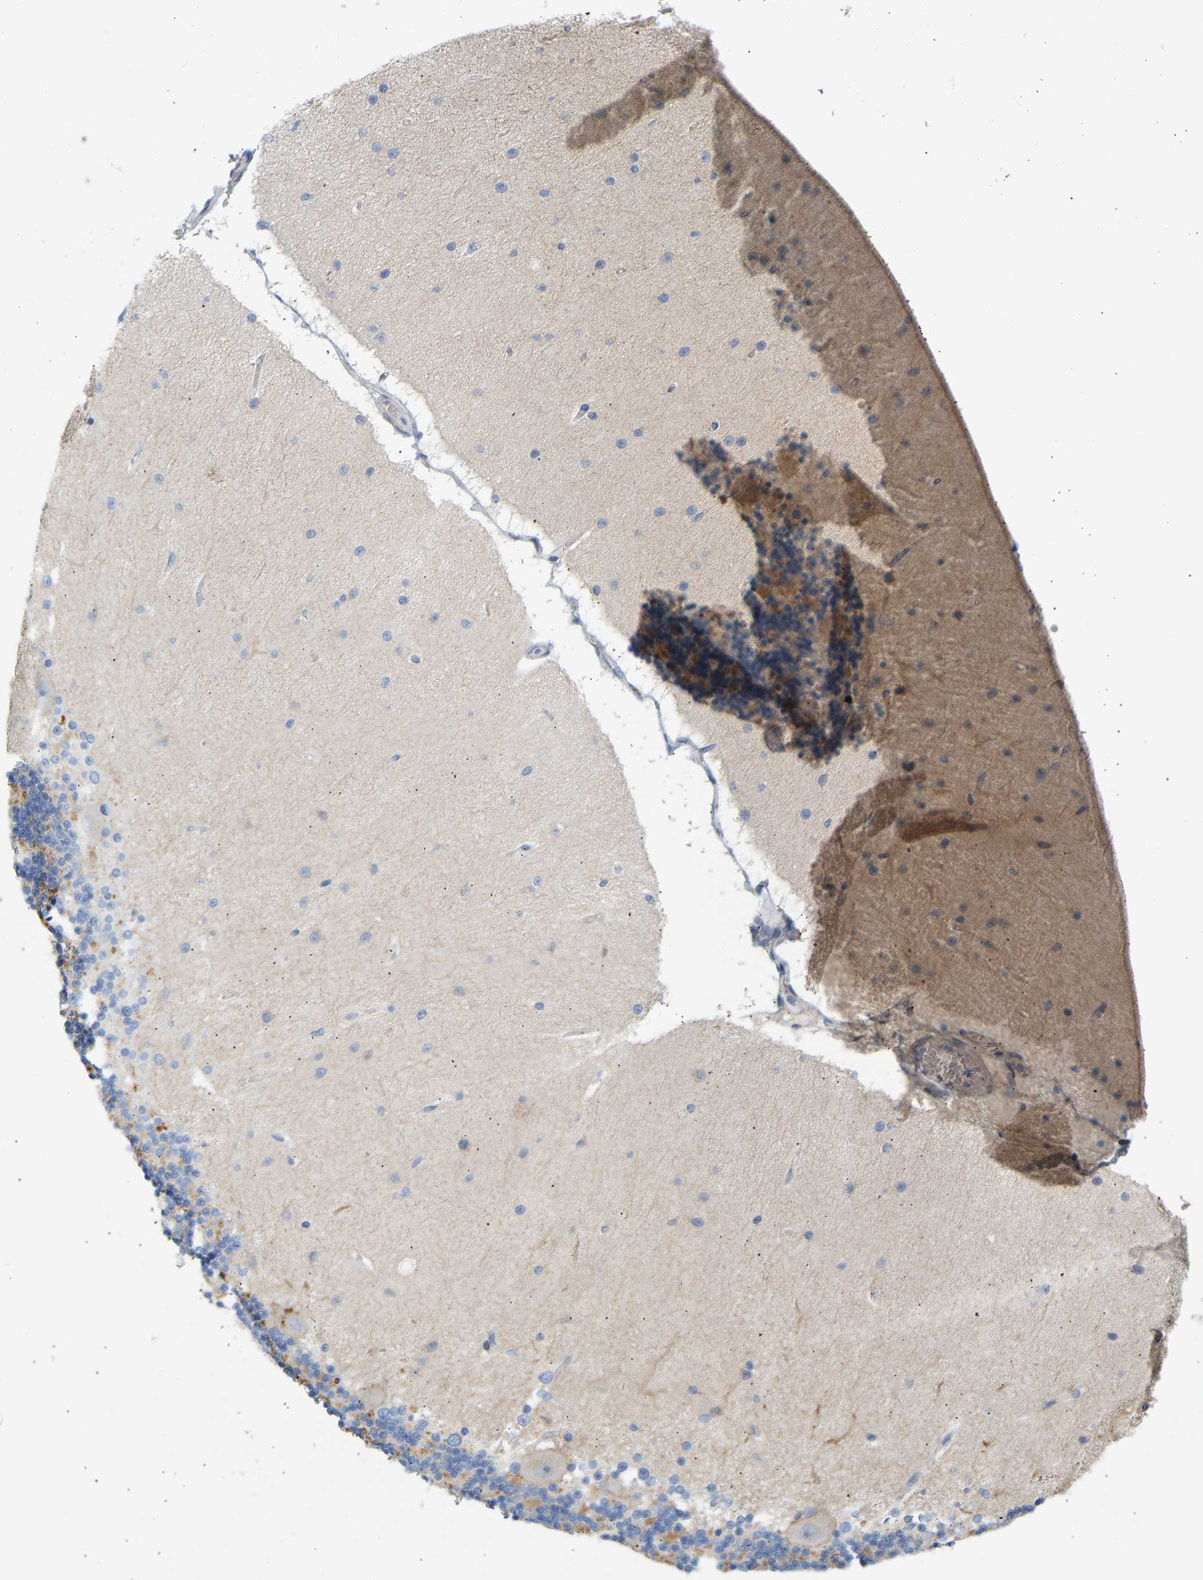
{"staining": {"intensity": "moderate", "quantity": "<25%", "location": "cytoplasmic/membranous"}, "tissue": "cerebellum", "cell_type": "Cells in granular layer", "image_type": "normal", "snomed": [{"axis": "morphology", "description": "Normal tissue, NOS"}, {"axis": "topography", "description": "Cerebellum"}], "caption": "This micrograph displays immunohistochemistry staining of unremarkable cerebellum, with low moderate cytoplasmic/membranous positivity in about <25% of cells in granular layer.", "gene": "BVES", "patient": {"sex": "female", "age": 54}}